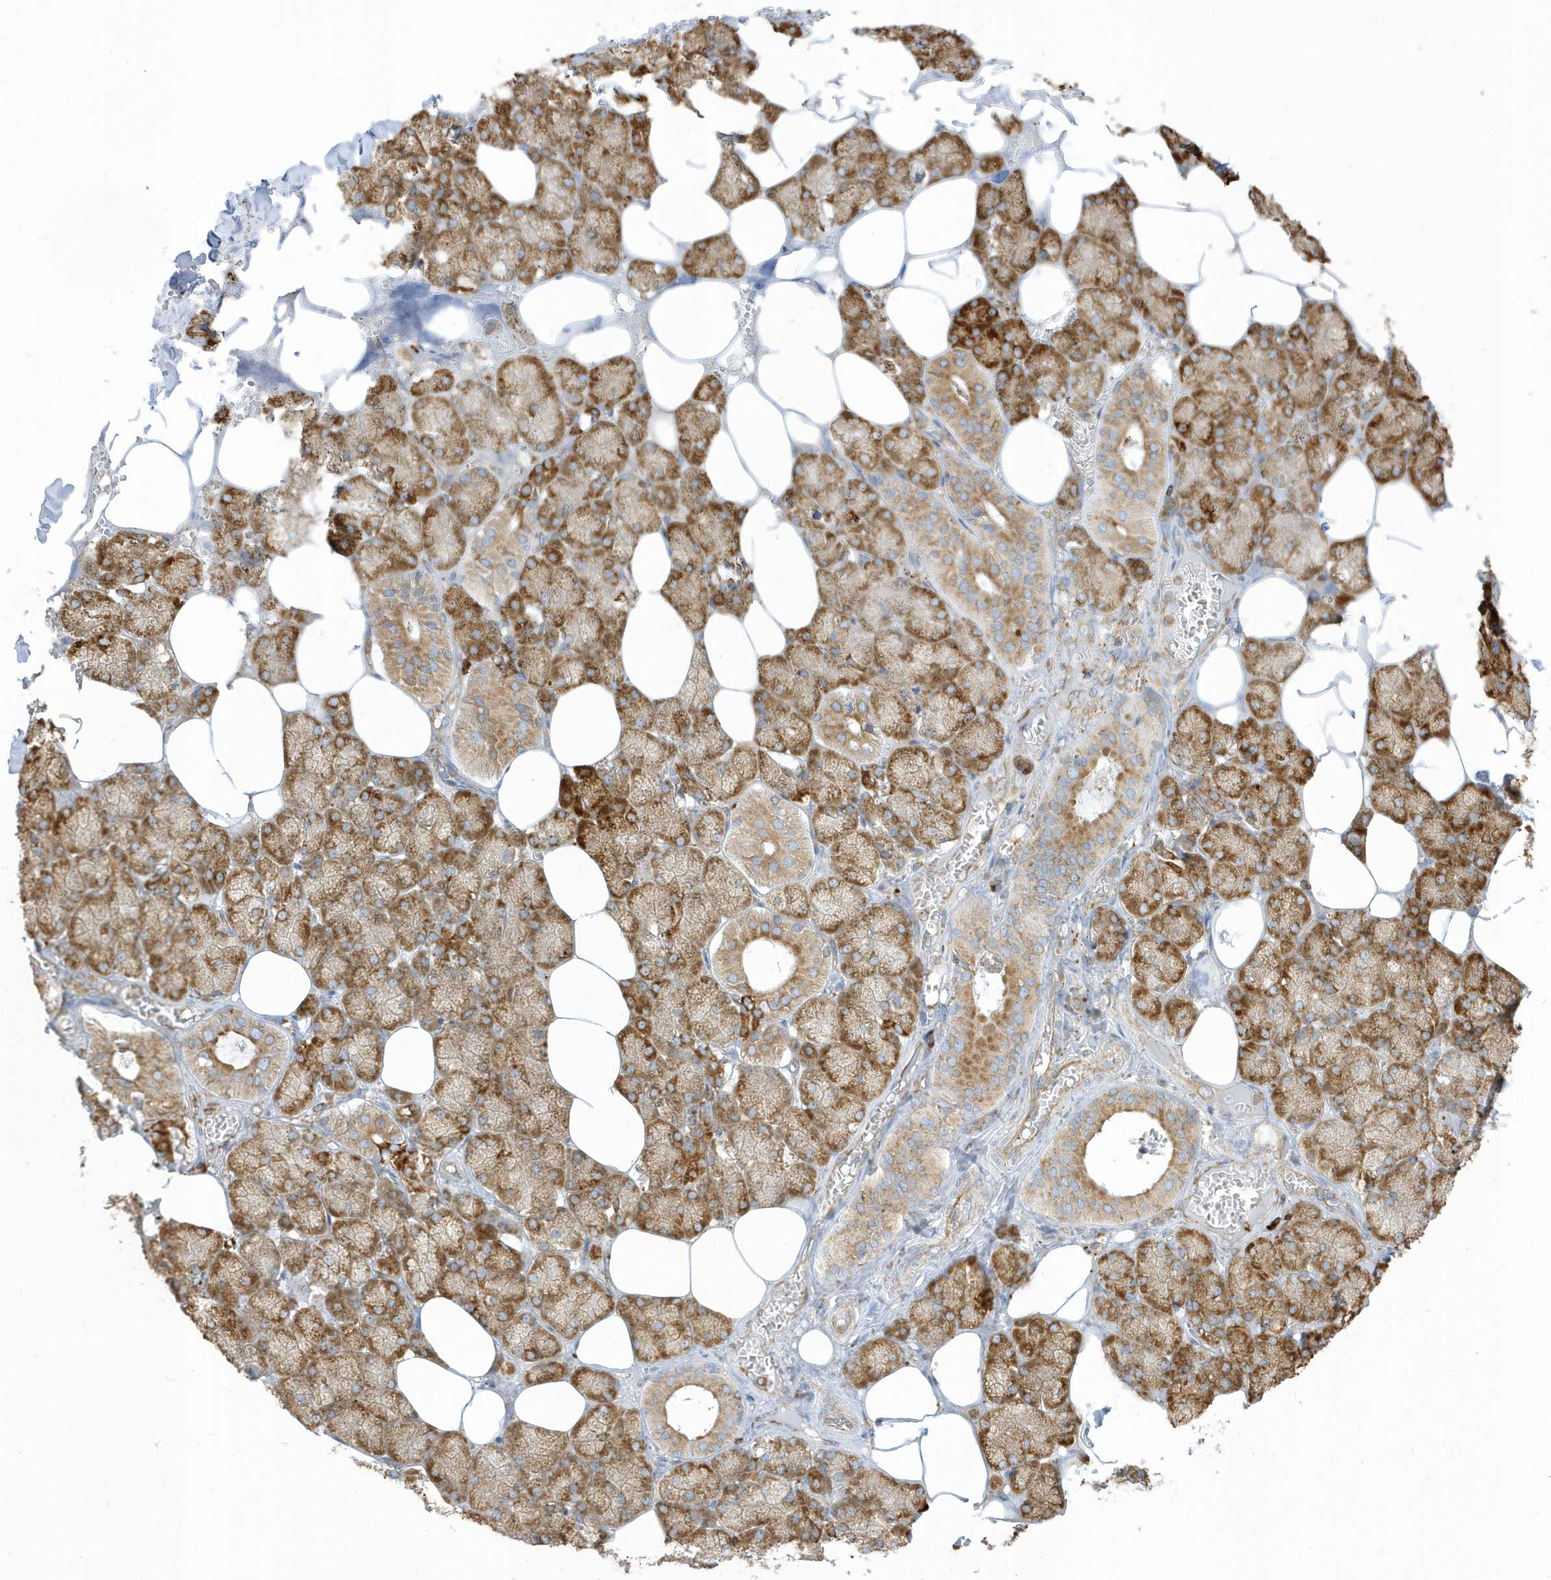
{"staining": {"intensity": "moderate", "quantity": ">75%", "location": "cytoplasmic/membranous"}, "tissue": "salivary gland", "cell_type": "Glandular cells", "image_type": "normal", "snomed": [{"axis": "morphology", "description": "Normal tissue, NOS"}, {"axis": "topography", "description": "Salivary gland"}], "caption": "A brown stain highlights moderate cytoplasmic/membranous positivity of a protein in glandular cells of benign human salivary gland. (IHC, brightfield microscopy, high magnification).", "gene": "PDIA6", "patient": {"sex": "male", "age": 62}}